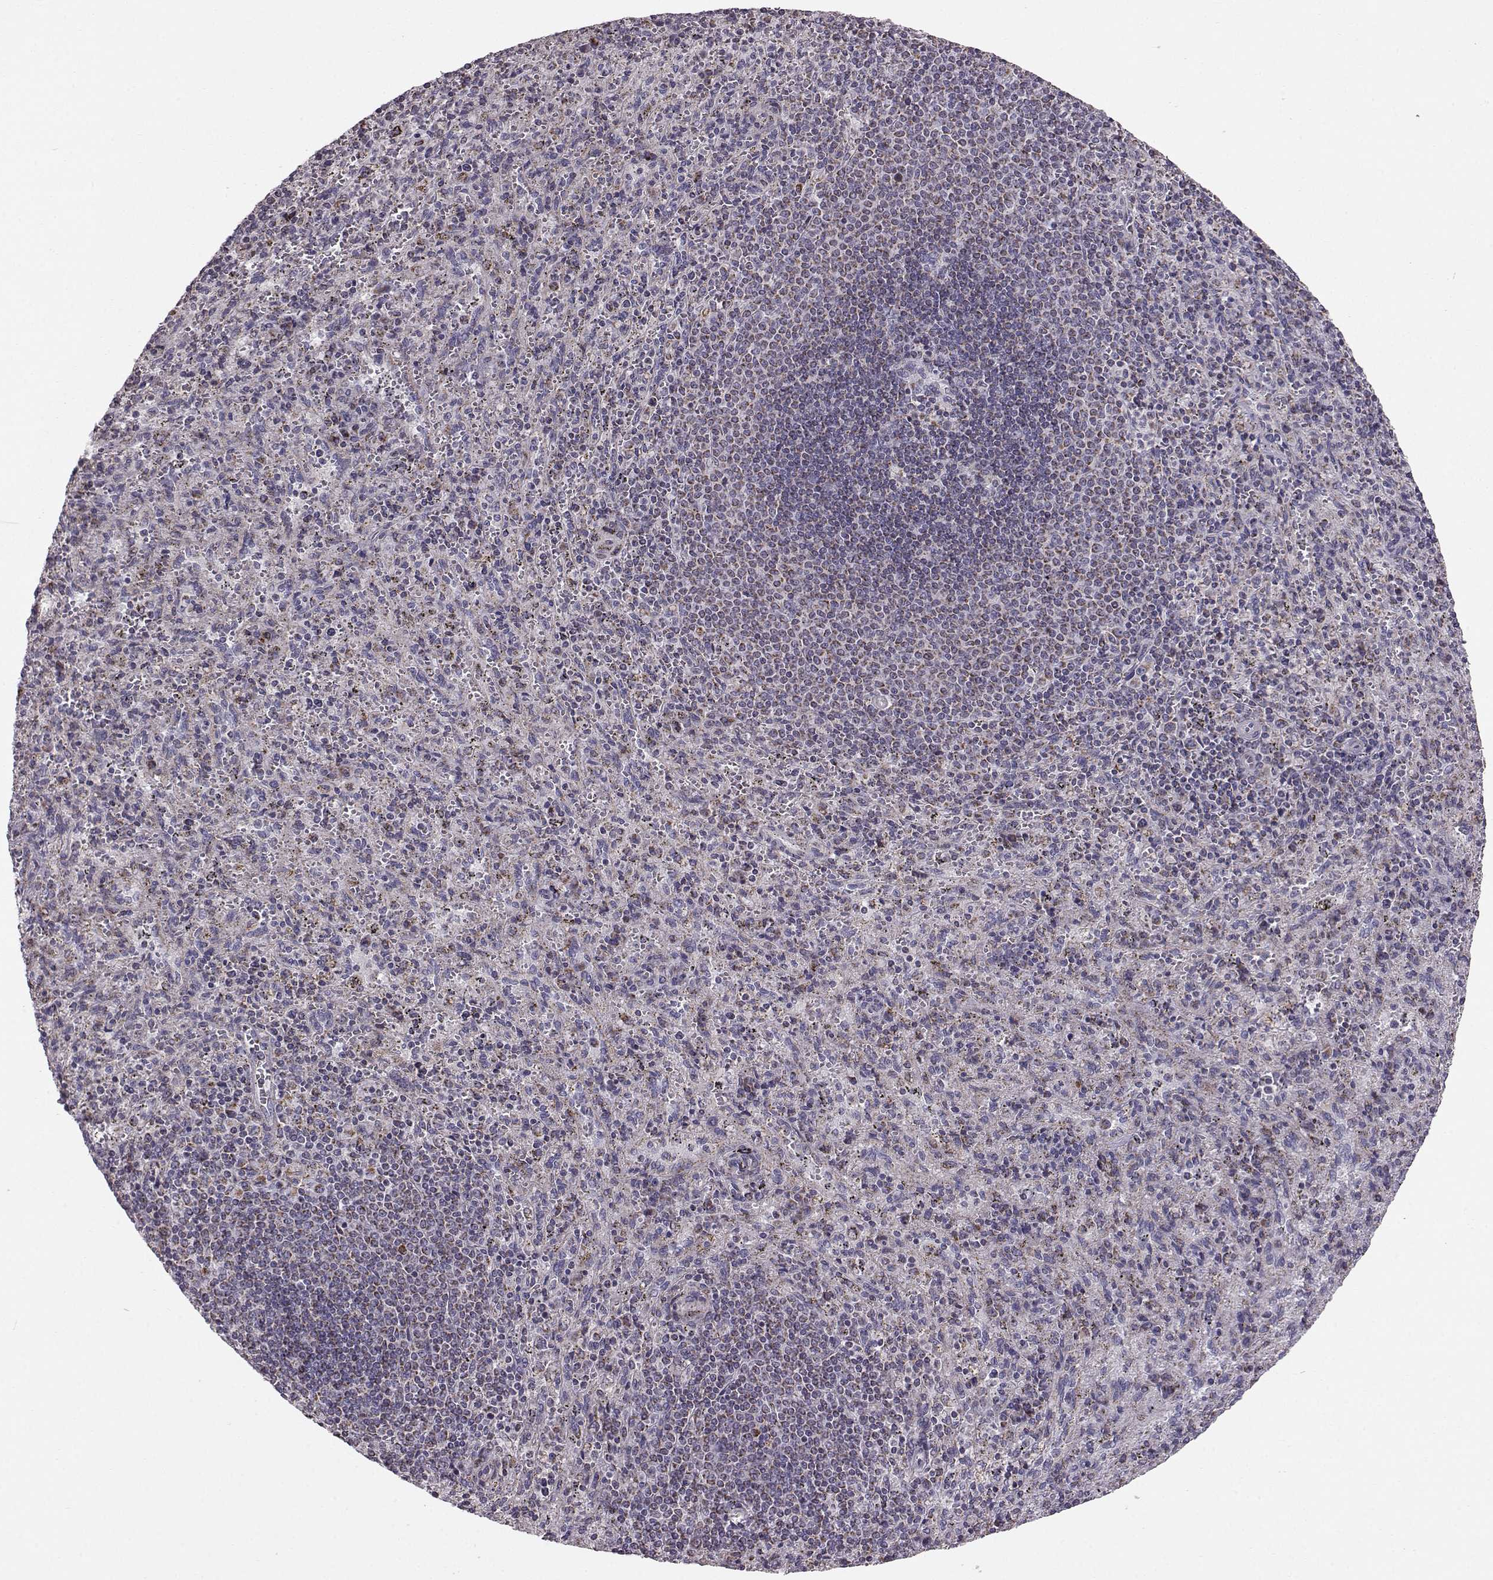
{"staining": {"intensity": "negative", "quantity": "none", "location": "none"}, "tissue": "spleen", "cell_type": "Cells in red pulp", "image_type": "normal", "snomed": [{"axis": "morphology", "description": "Normal tissue, NOS"}, {"axis": "topography", "description": "Spleen"}], "caption": "This photomicrograph is of benign spleen stained with immunohistochemistry to label a protein in brown with the nuclei are counter-stained blue. There is no expression in cells in red pulp. (Stains: DAB (3,3'-diaminobenzidine) immunohistochemistry (IHC) with hematoxylin counter stain, Microscopy: brightfield microscopy at high magnification).", "gene": "FAM8A1", "patient": {"sex": "male", "age": 57}}